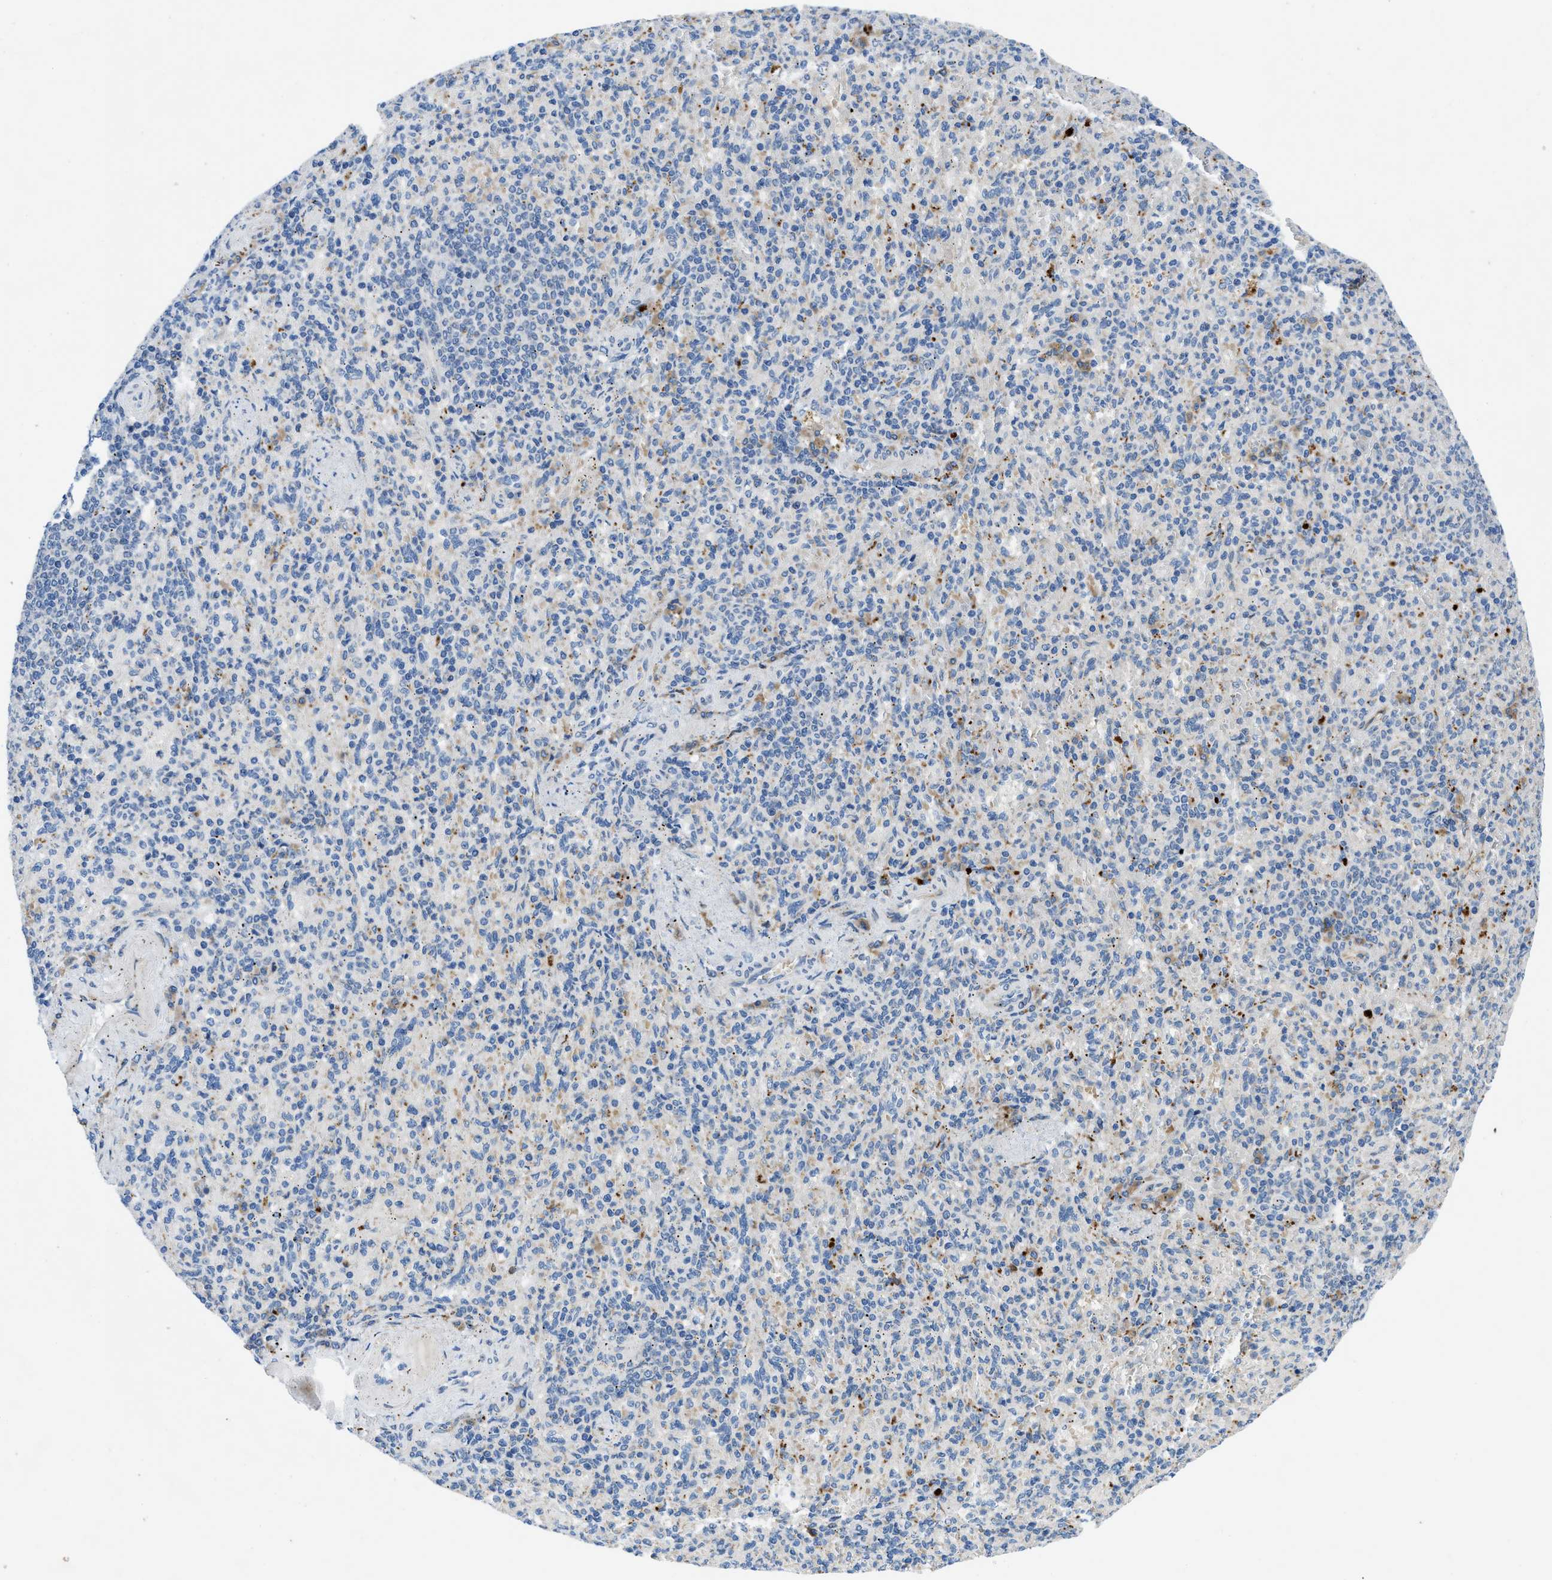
{"staining": {"intensity": "negative", "quantity": "none", "location": "none"}, "tissue": "spleen", "cell_type": "Cells in red pulp", "image_type": "normal", "snomed": [{"axis": "morphology", "description": "Normal tissue, NOS"}, {"axis": "topography", "description": "Spleen"}], "caption": "IHC image of benign human spleen stained for a protein (brown), which exhibits no expression in cells in red pulp.", "gene": "TMEM248", "patient": {"sex": "female", "age": 74}}